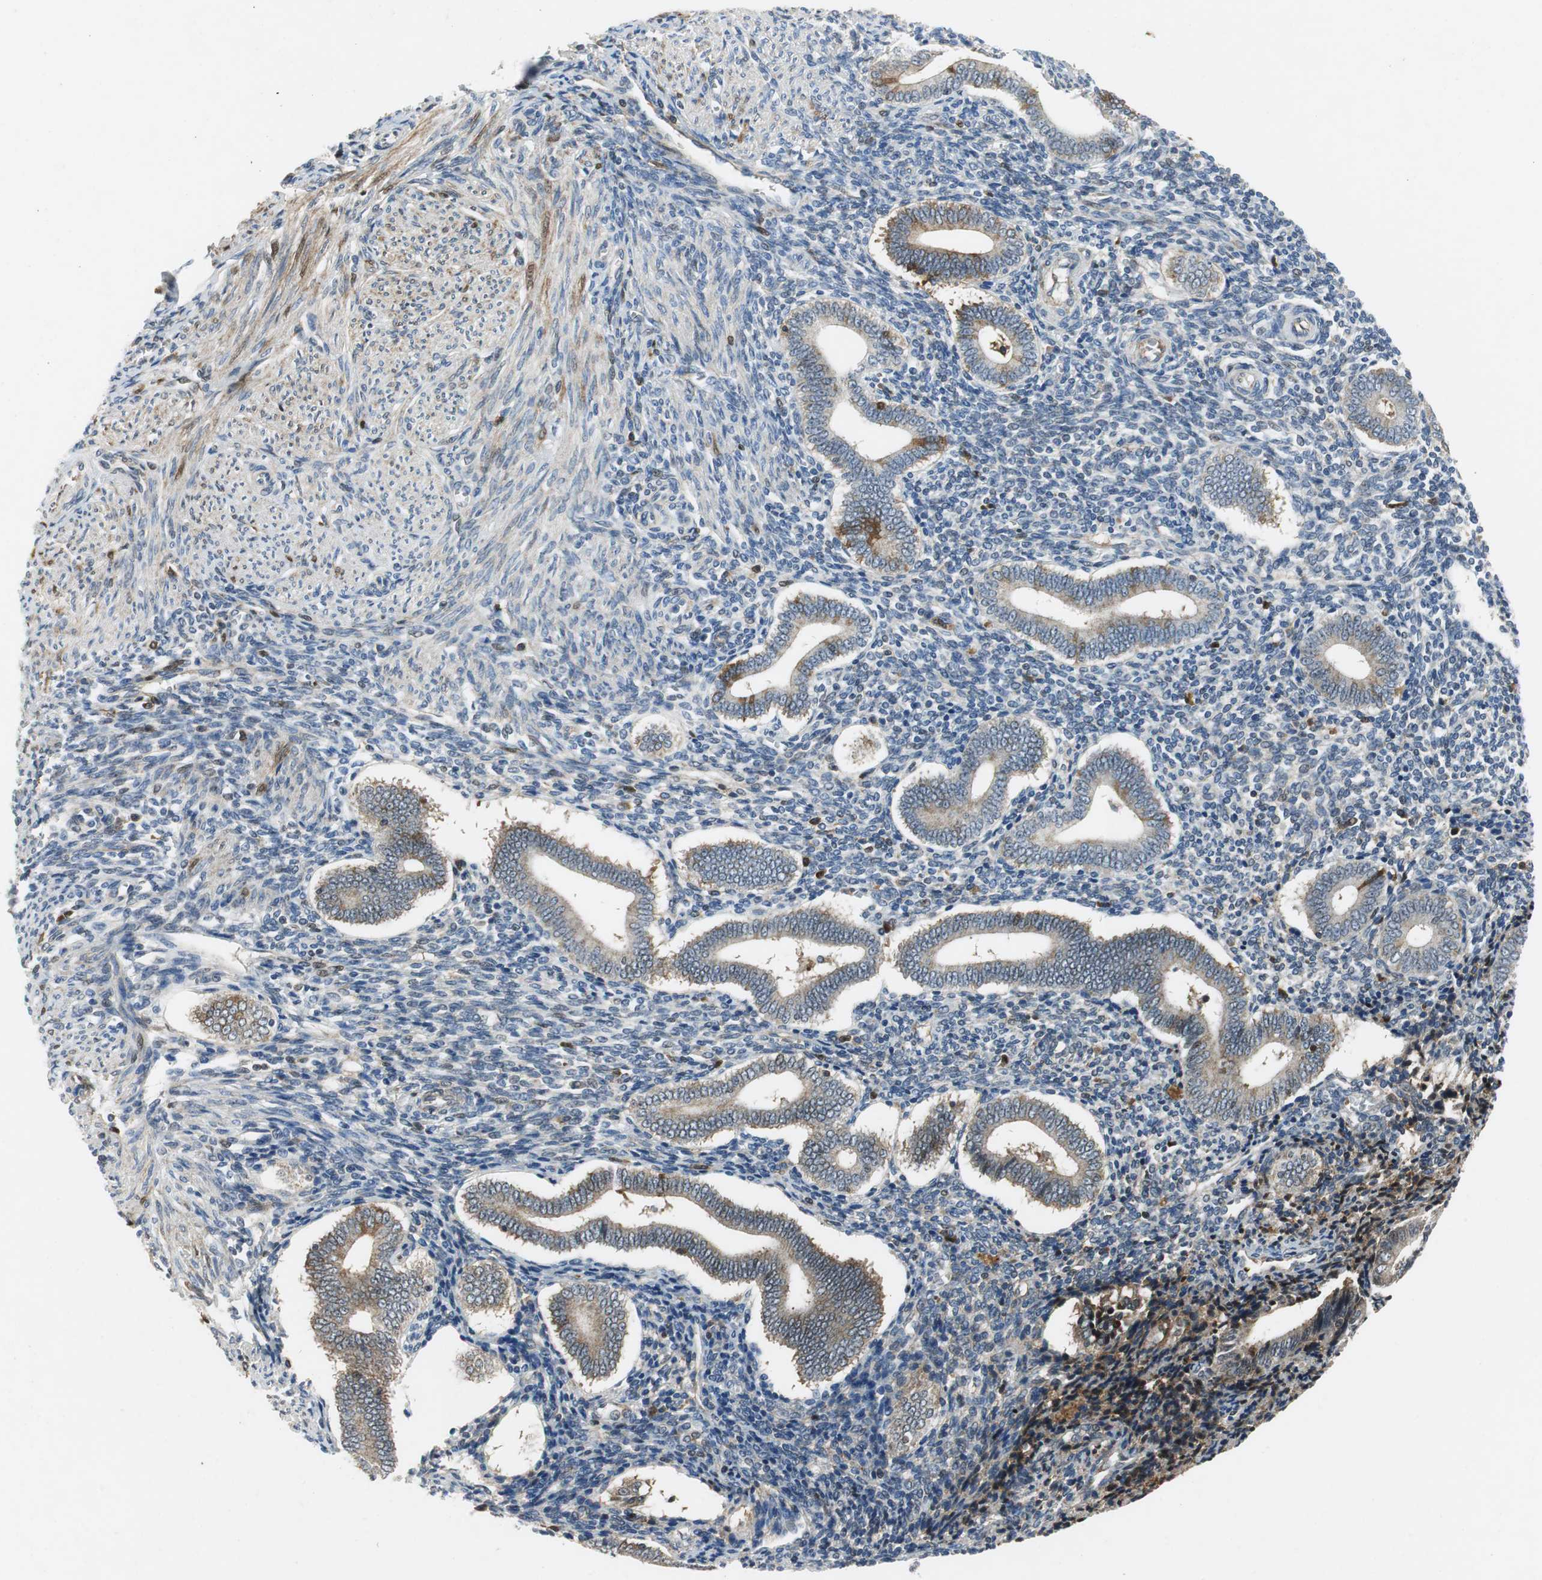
{"staining": {"intensity": "negative", "quantity": "none", "location": "none"}, "tissue": "endometrium", "cell_type": "Cells in endometrial stroma", "image_type": "normal", "snomed": [{"axis": "morphology", "description": "Normal tissue, NOS"}, {"axis": "topography", "description": "Uterus"}, {"axis": "topography", "description": "Endometrium"}], "caption": "IHC of benign human endometrium shows no positivity in cells in endometrial stroma. The staining was performed using DAB (3,3'-diaminobenzidine) to visualize the protein expression in brown, while the nuclei were stained in blue with hematoxylin (Magnification: 20x).", "gene": "ORM1", "patient": {"sex": "female", "age": 33}}